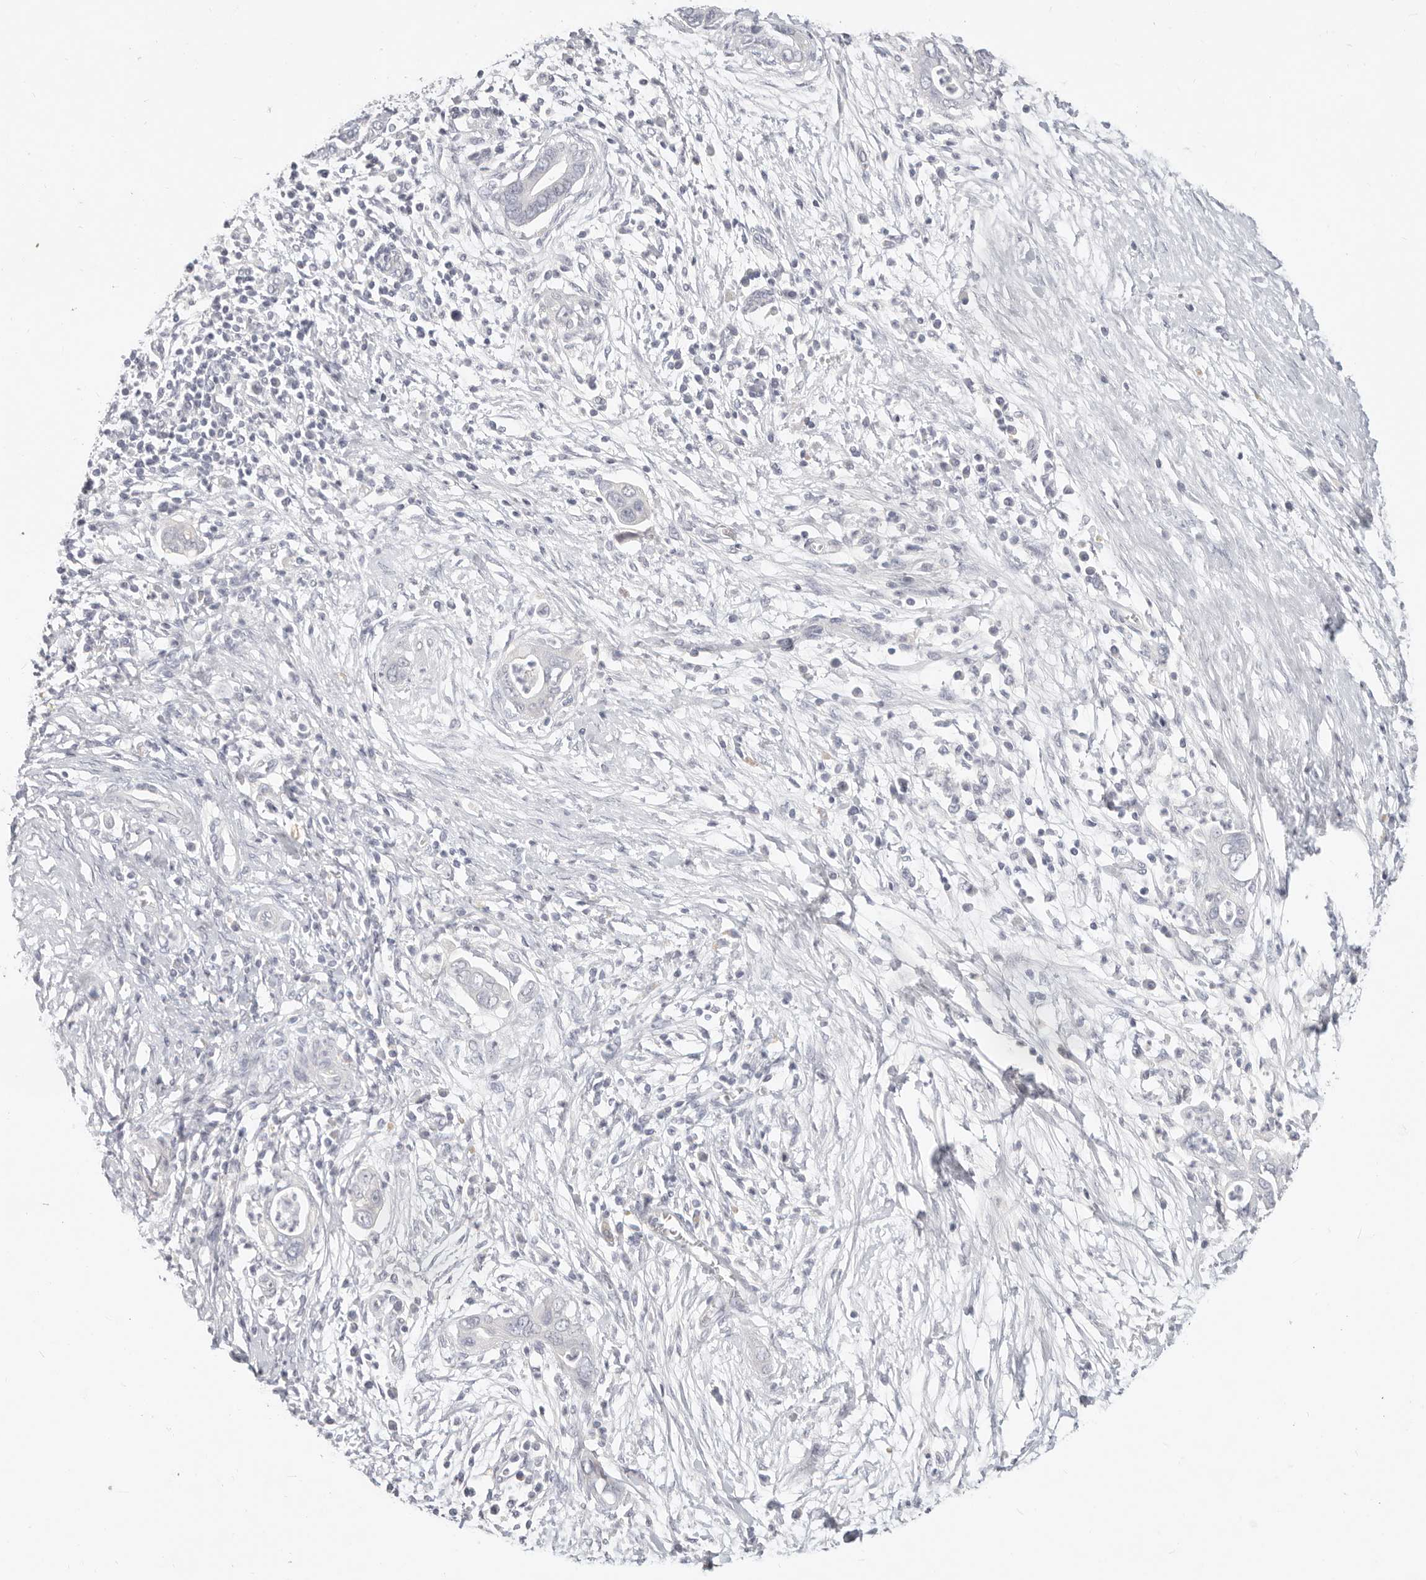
{"staining": {"intensity": "negative", "quantity": "none", "location": "none"}, "tissue": "pancreatic cancer", "cell_type": "Tumor cells", "image_type": "cancer", "snomed": [{"axis": "morphology", "description": "Adenocarcinoma, NOS"}, {"axis": "topography", "description": "Pancreas"}], "caption": "Immunohistochemical staining of human pancreatic cancer shows no significant expression in tumor cells.", "gene": "TMEM63B", "patient": {"sex": "male", "age": 75}}